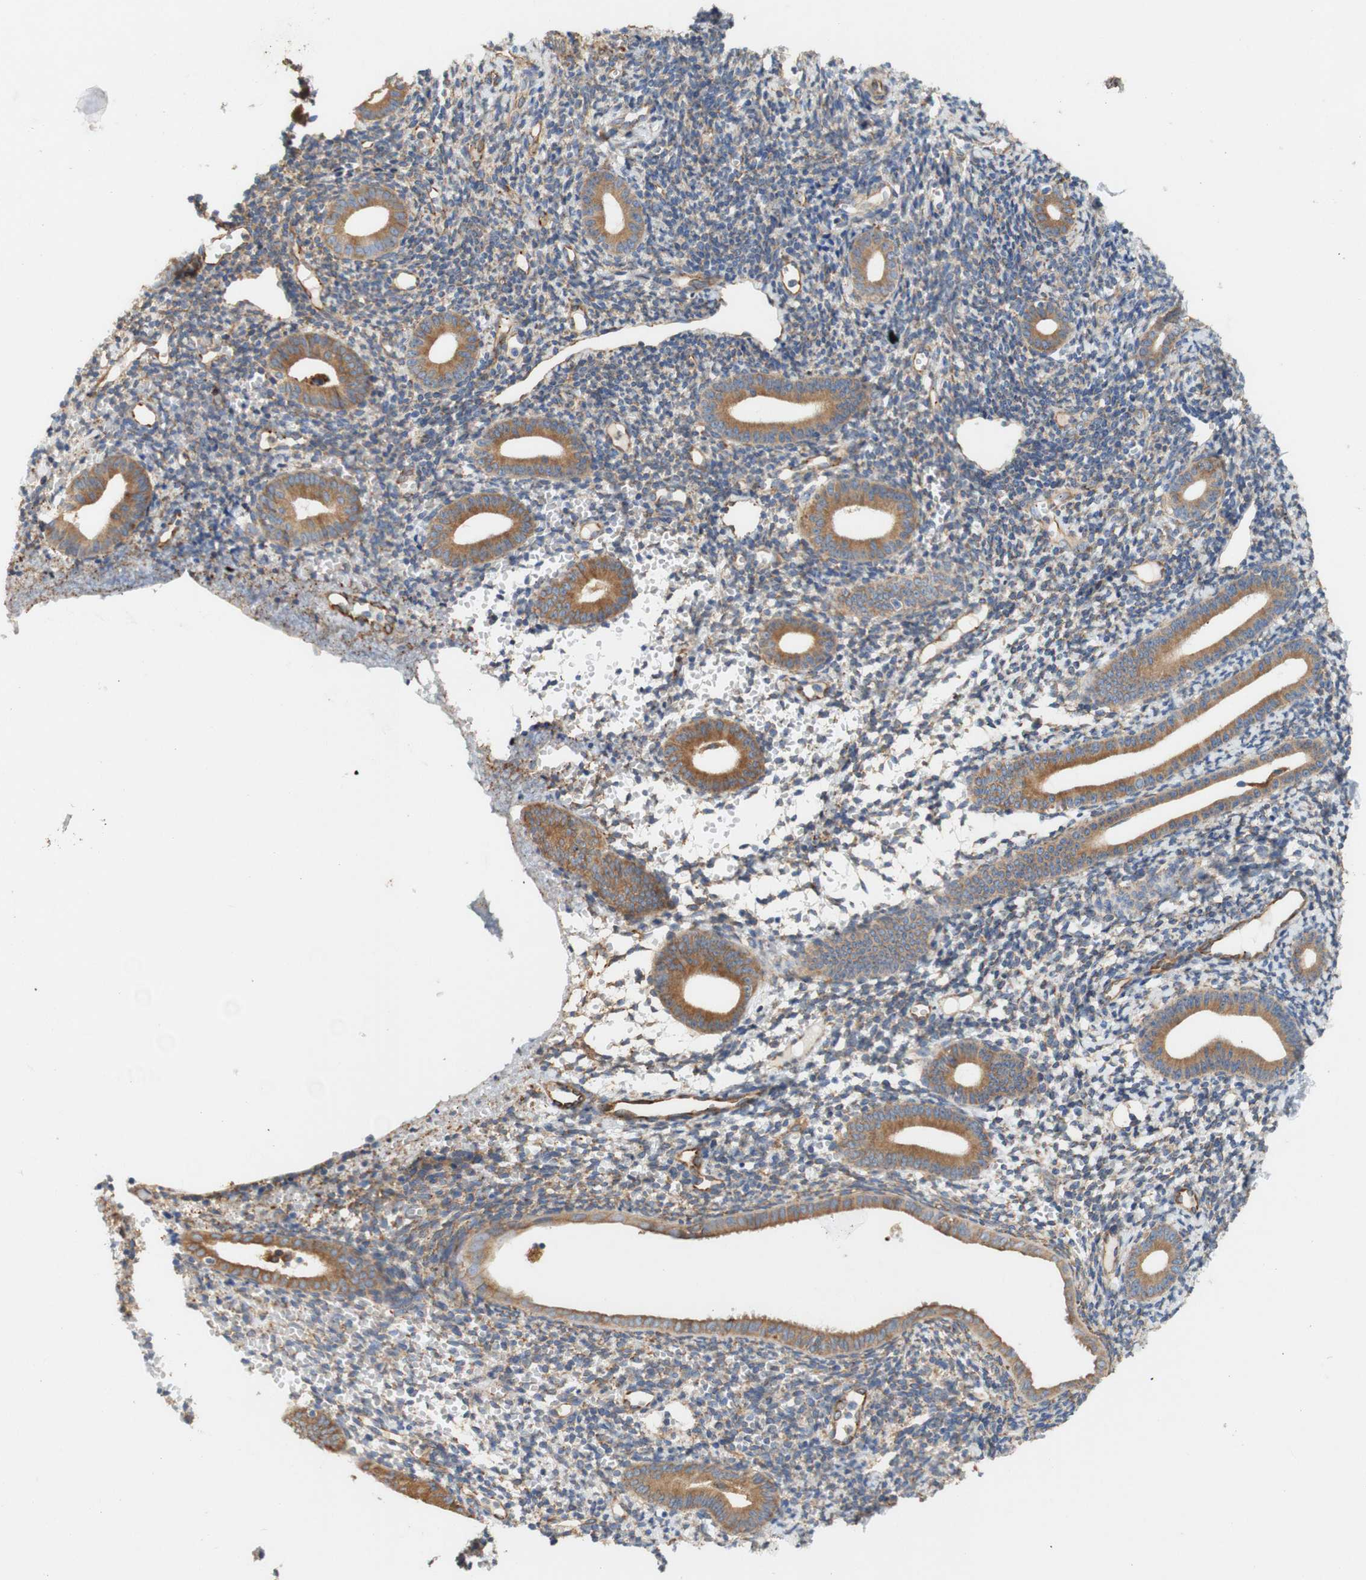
{"staining": {"intensity": "weak", "quantity": "25%-75%", "location": "cytoplasmic/membranous"}, "tissue": "endometrium", "cell_type": "Cells in endometrial stroma", "image_type": "normal", "snomed": [{"axis": "morphology", "description": "Normal tissue, NOS"}, {"axis": "topography", "description": "Endometrium"}], "caption": "A brown stain labels weak cytoplasmic/membranous positivity of a protein in cells in endometrial stroma of benign human endometrium.", "gene": "EIF2AK4", "patient": {"sex": "female", "age": 50}}